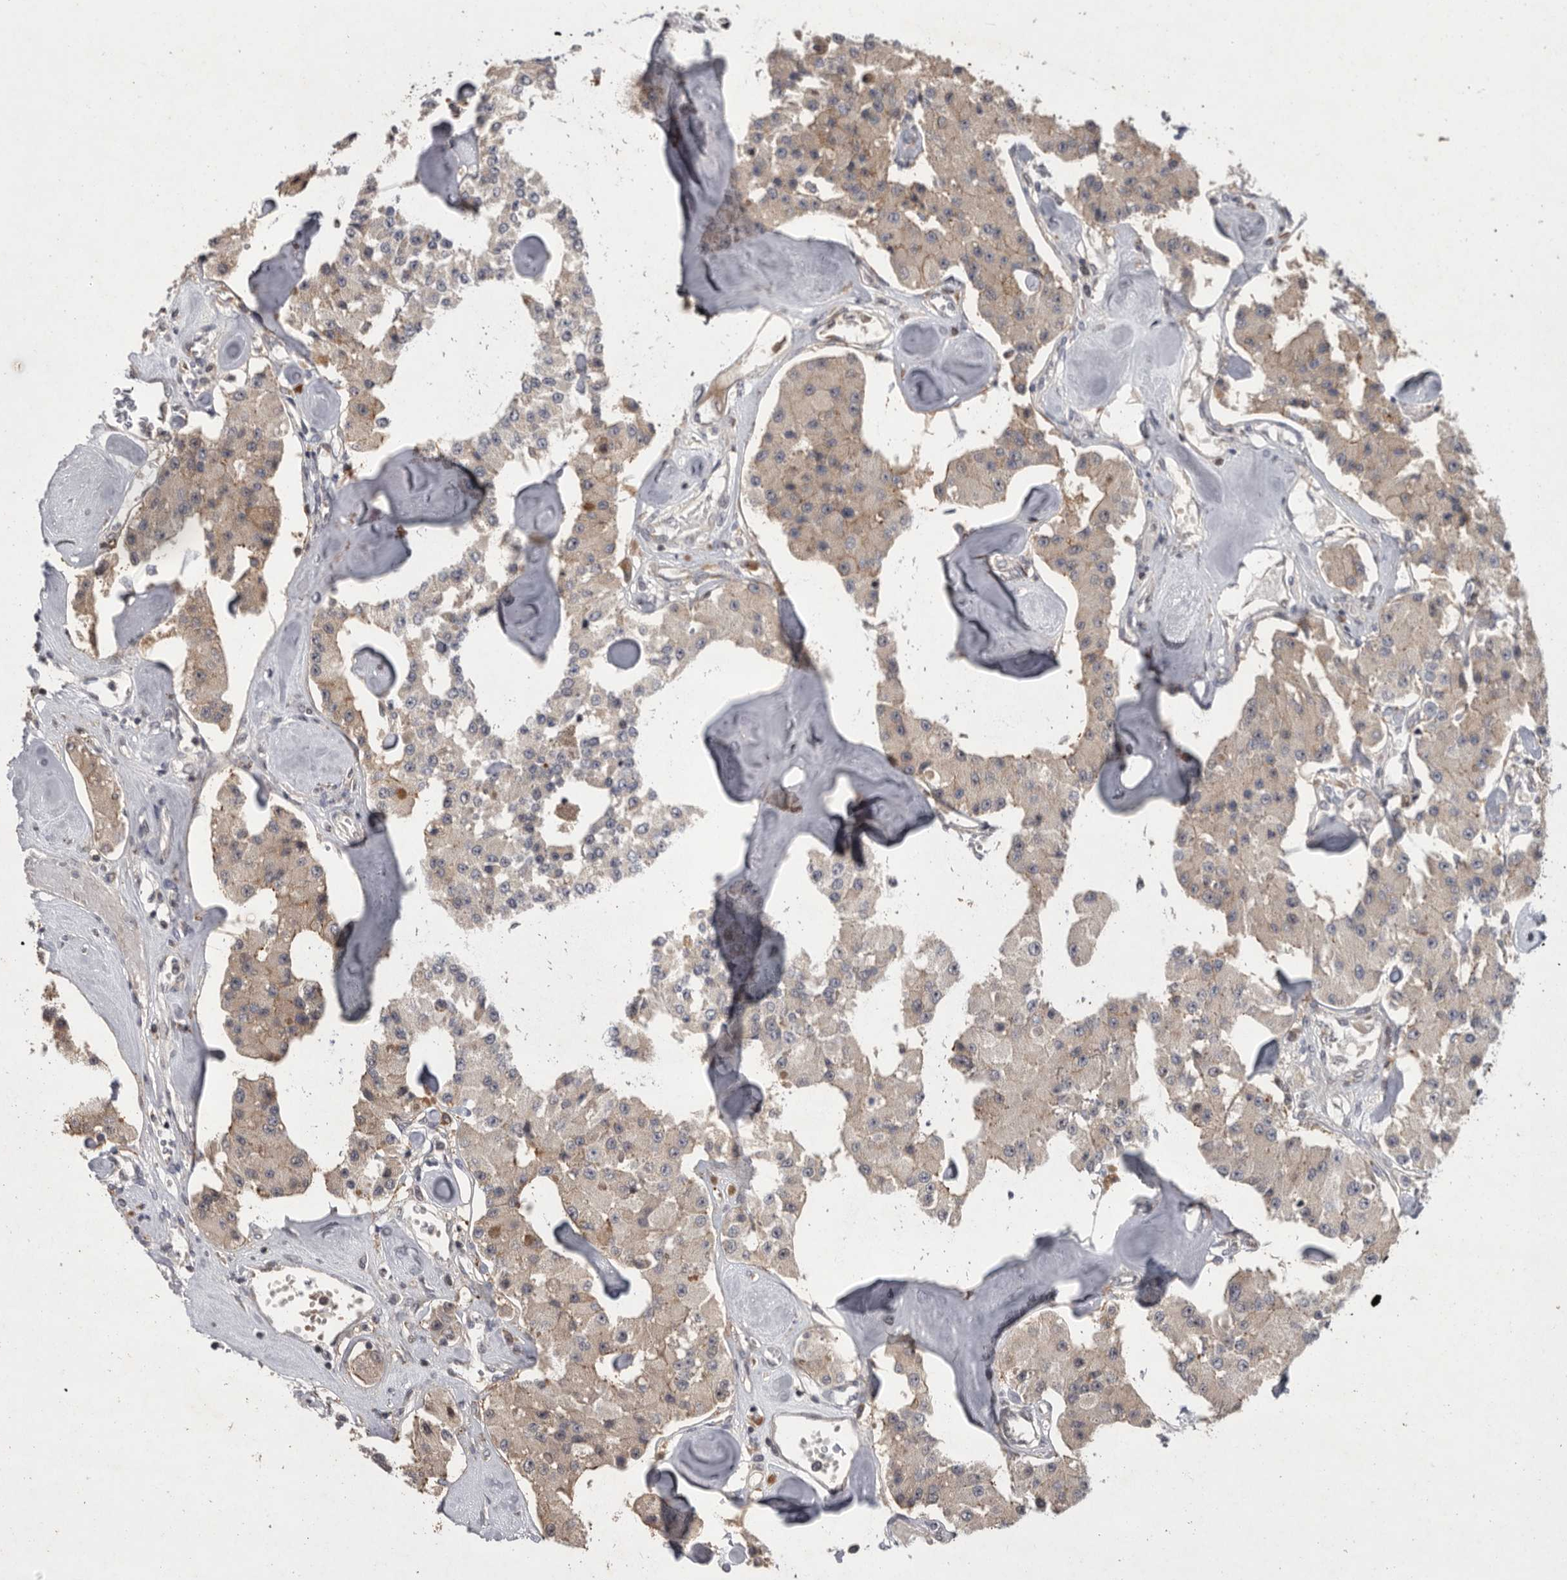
{"staining": {"intensity": "weak", "quantity": "25%-75%", "location": "cytoplasmic/membranous"}, "tissue": "carcinoid", "cell_type": "Tumor cells", "image_type": "cancer", "snomed": [{"axis": "morphology", "description": "Carcinoid, malignant, NOS"}, {"axis": "topography", "description": "Pancreas"}], "caption": "A photomicrograph of human malignant carcinoid stained for a protein exhibits weak cytoplasmic/membranous brown staining in tumor cells.", "gene": "MAN2A1", "patient": {"sex": "male", "age": 41}}